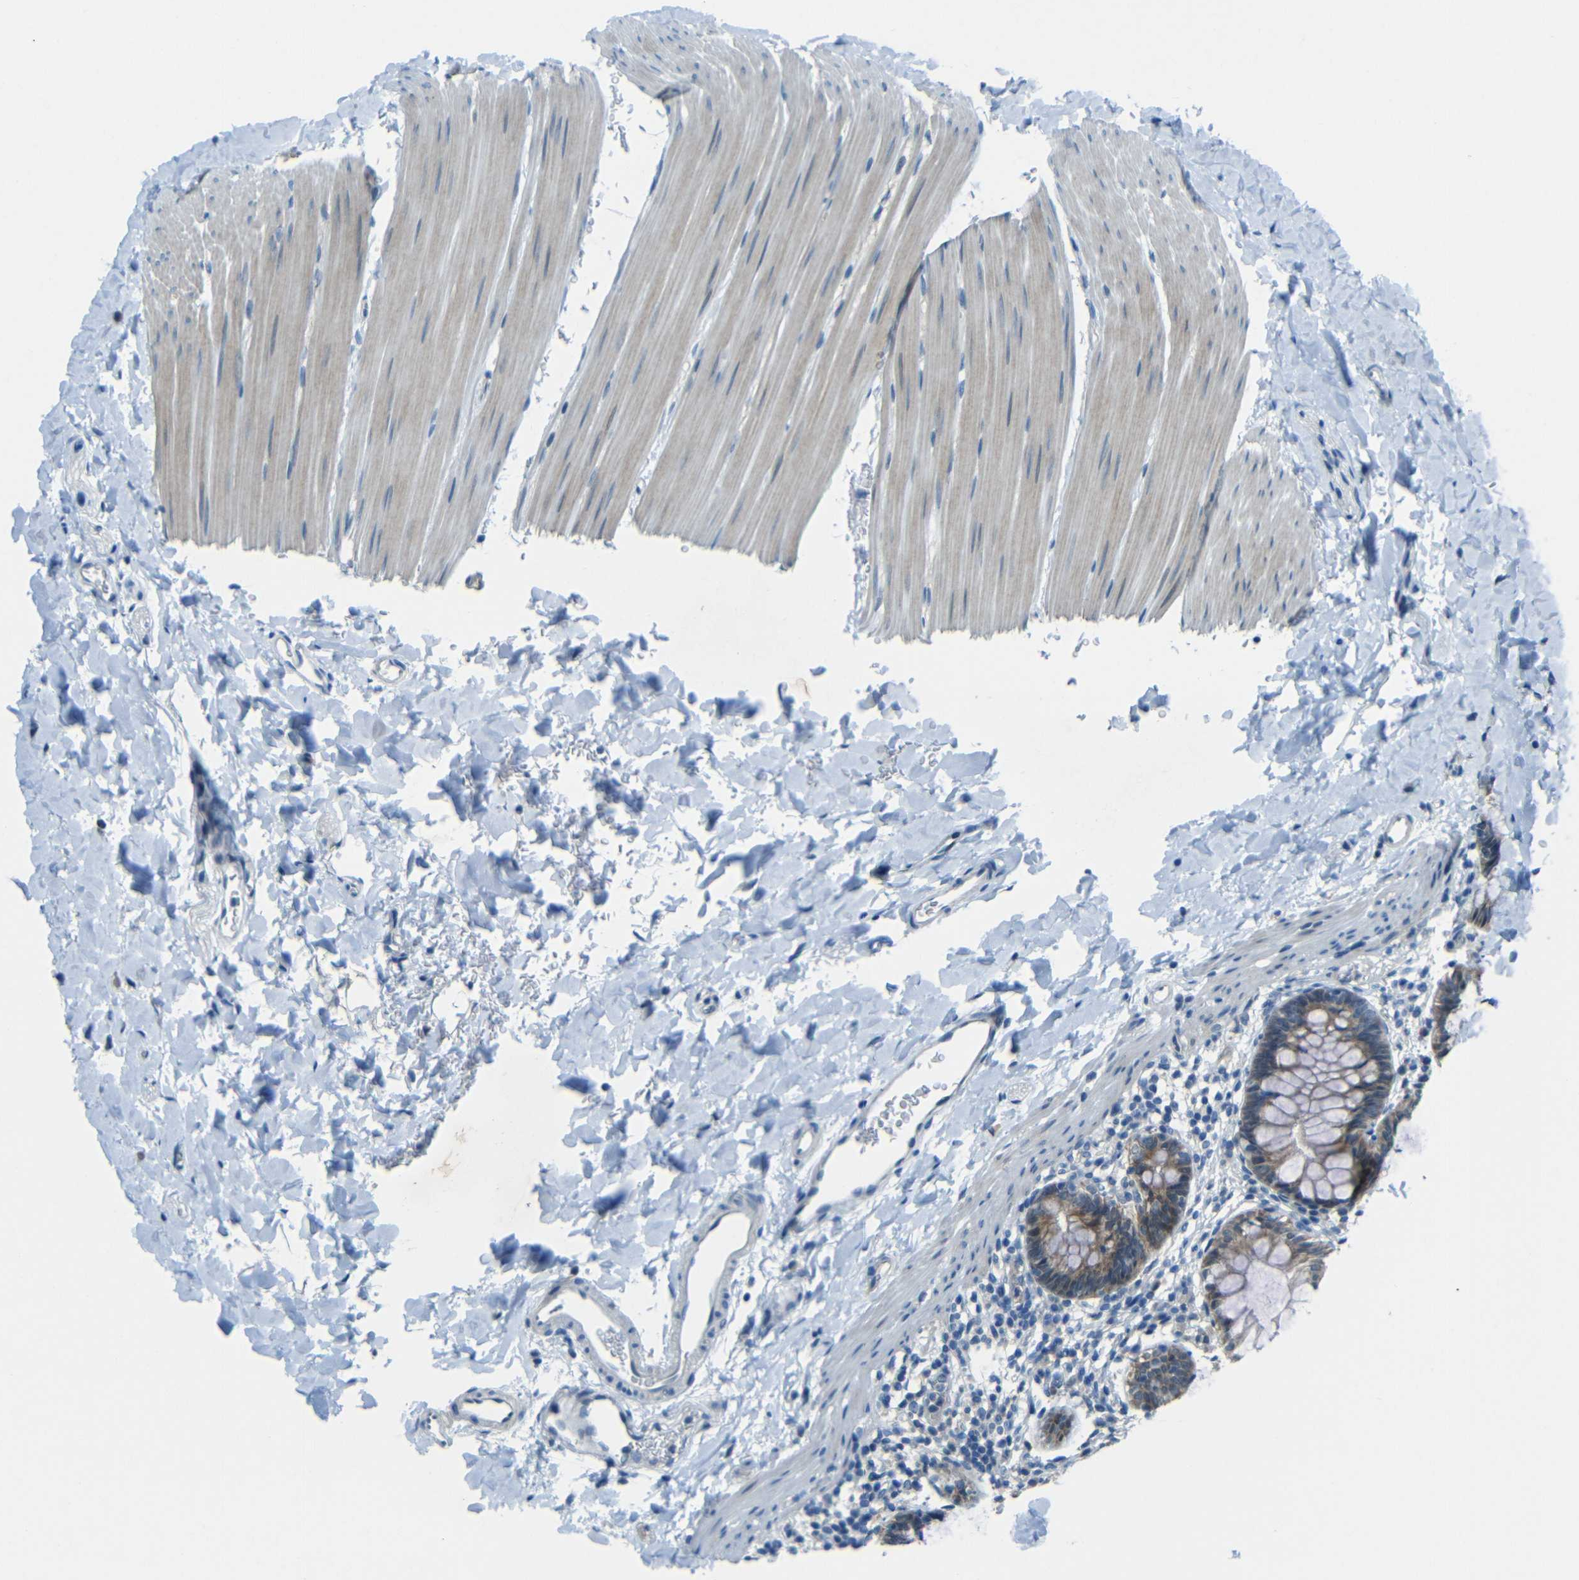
{"staining": {"intensity": "moderate", "quantity": ">75%", "location": "cytoplasmic/membranous"}, "tissue": "rectum", "cell_type": "Glandular cells", "image_type": "normal", "snomed": [{"axis": "morphology", "description": "Normal tissue, NOS"}, {"axis": "topography", "description": "Rectum"}], "caption": "A photomicrograph of rectum stained for a protein shows moderate cytoplasmic/membranous brown staining in glandular cells.", "gene": "ANKRD22", "patient": {"sex": "female", "age": 24}}